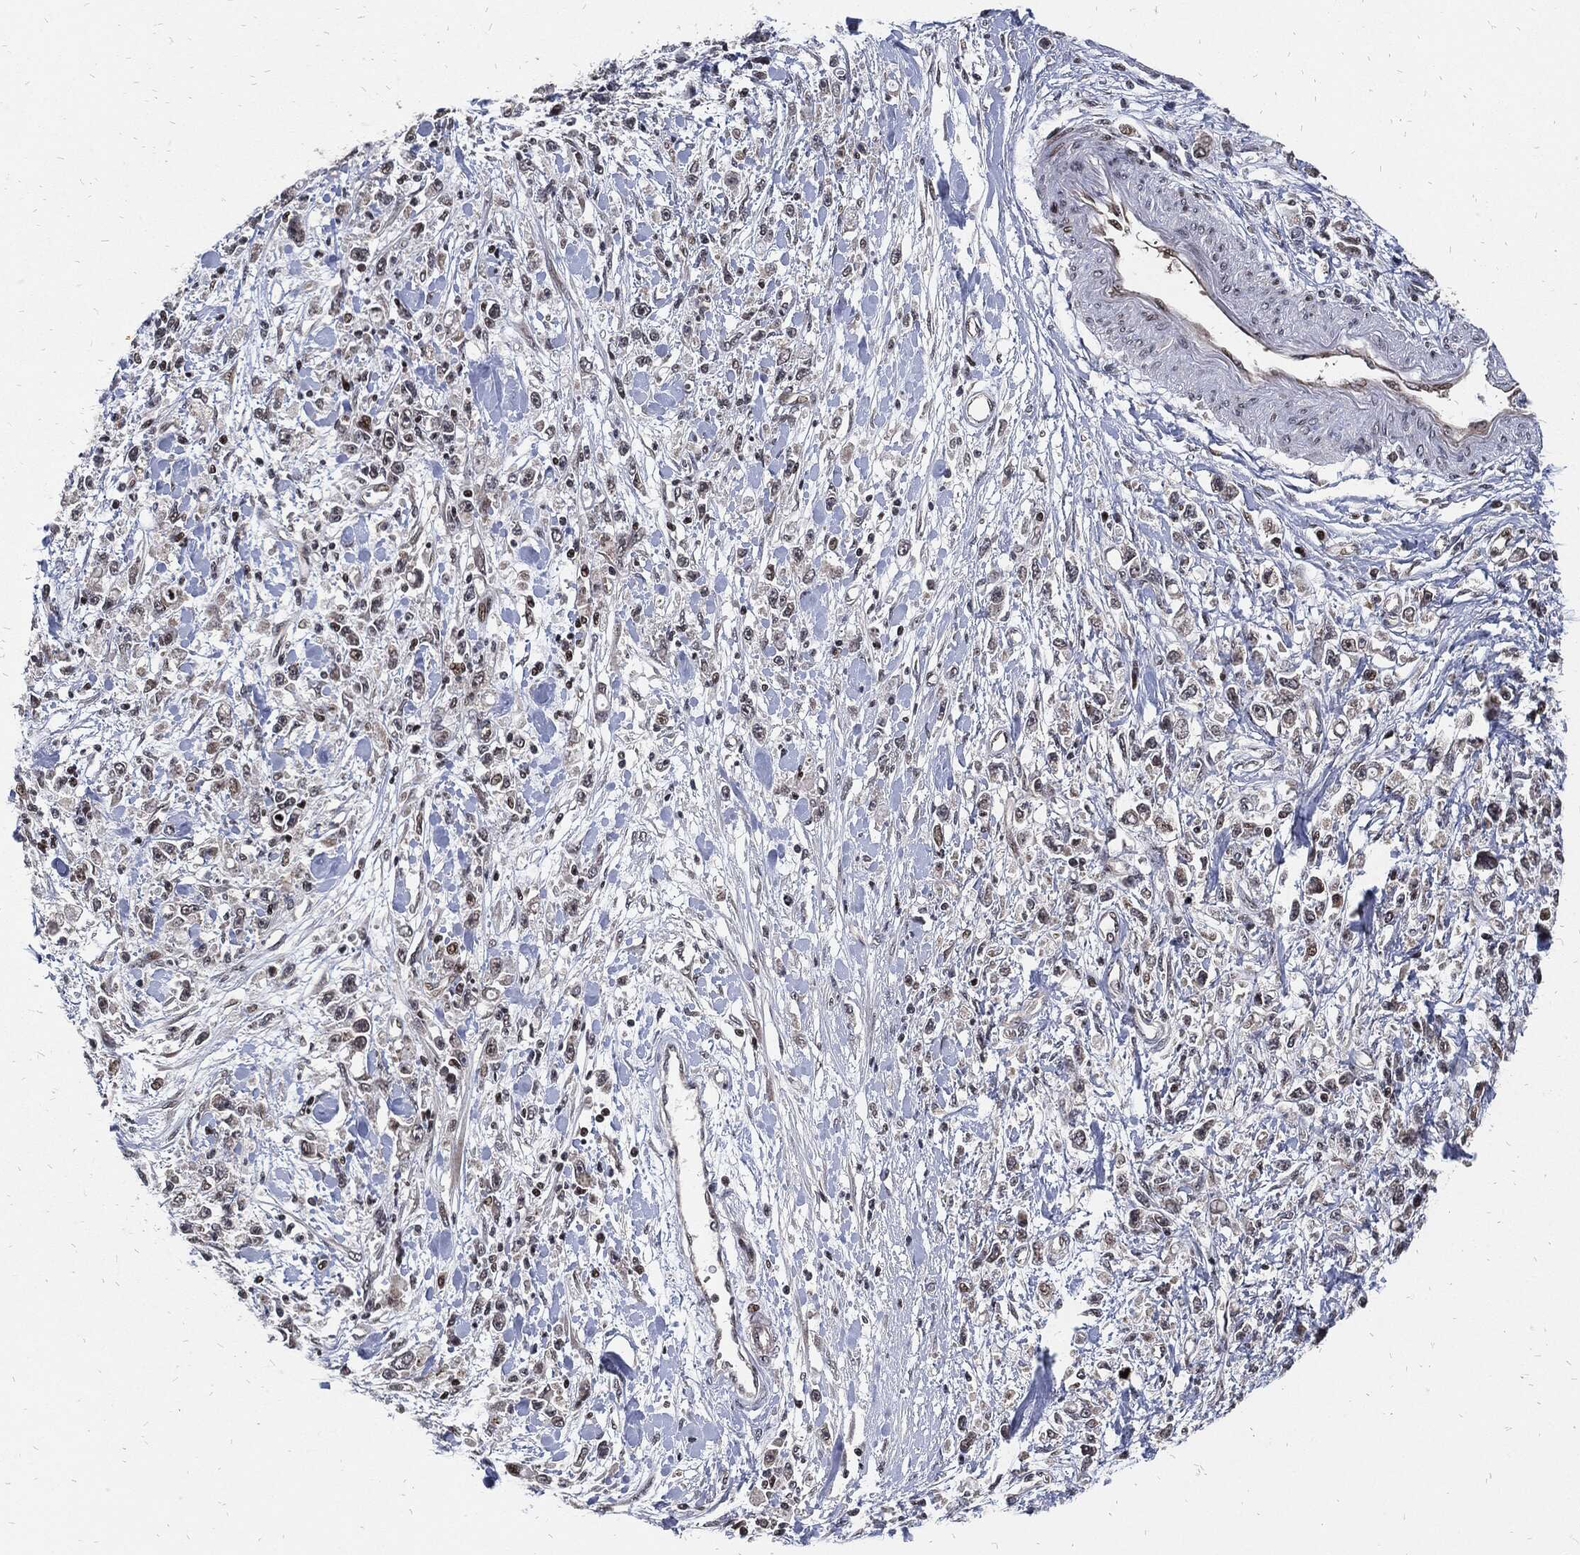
{"staining": {"intensity": "negative", "quantity": "none", "location": "none"}, "tissue": "stomach cancer", "cell_type": "Tumor cells", "image_type": "cancer", "snomed": [{"axis": "morphology", "description": "Adenocarcinoma, NOS"}, {"axis": "topography", "description": "Stomach"}], "caption": "There is no significant positivity in tumor cells of stomach cancer (adenocarcinoma).", "gene": "ZNF775", "patient": {"sex": "female", "age": 59}}